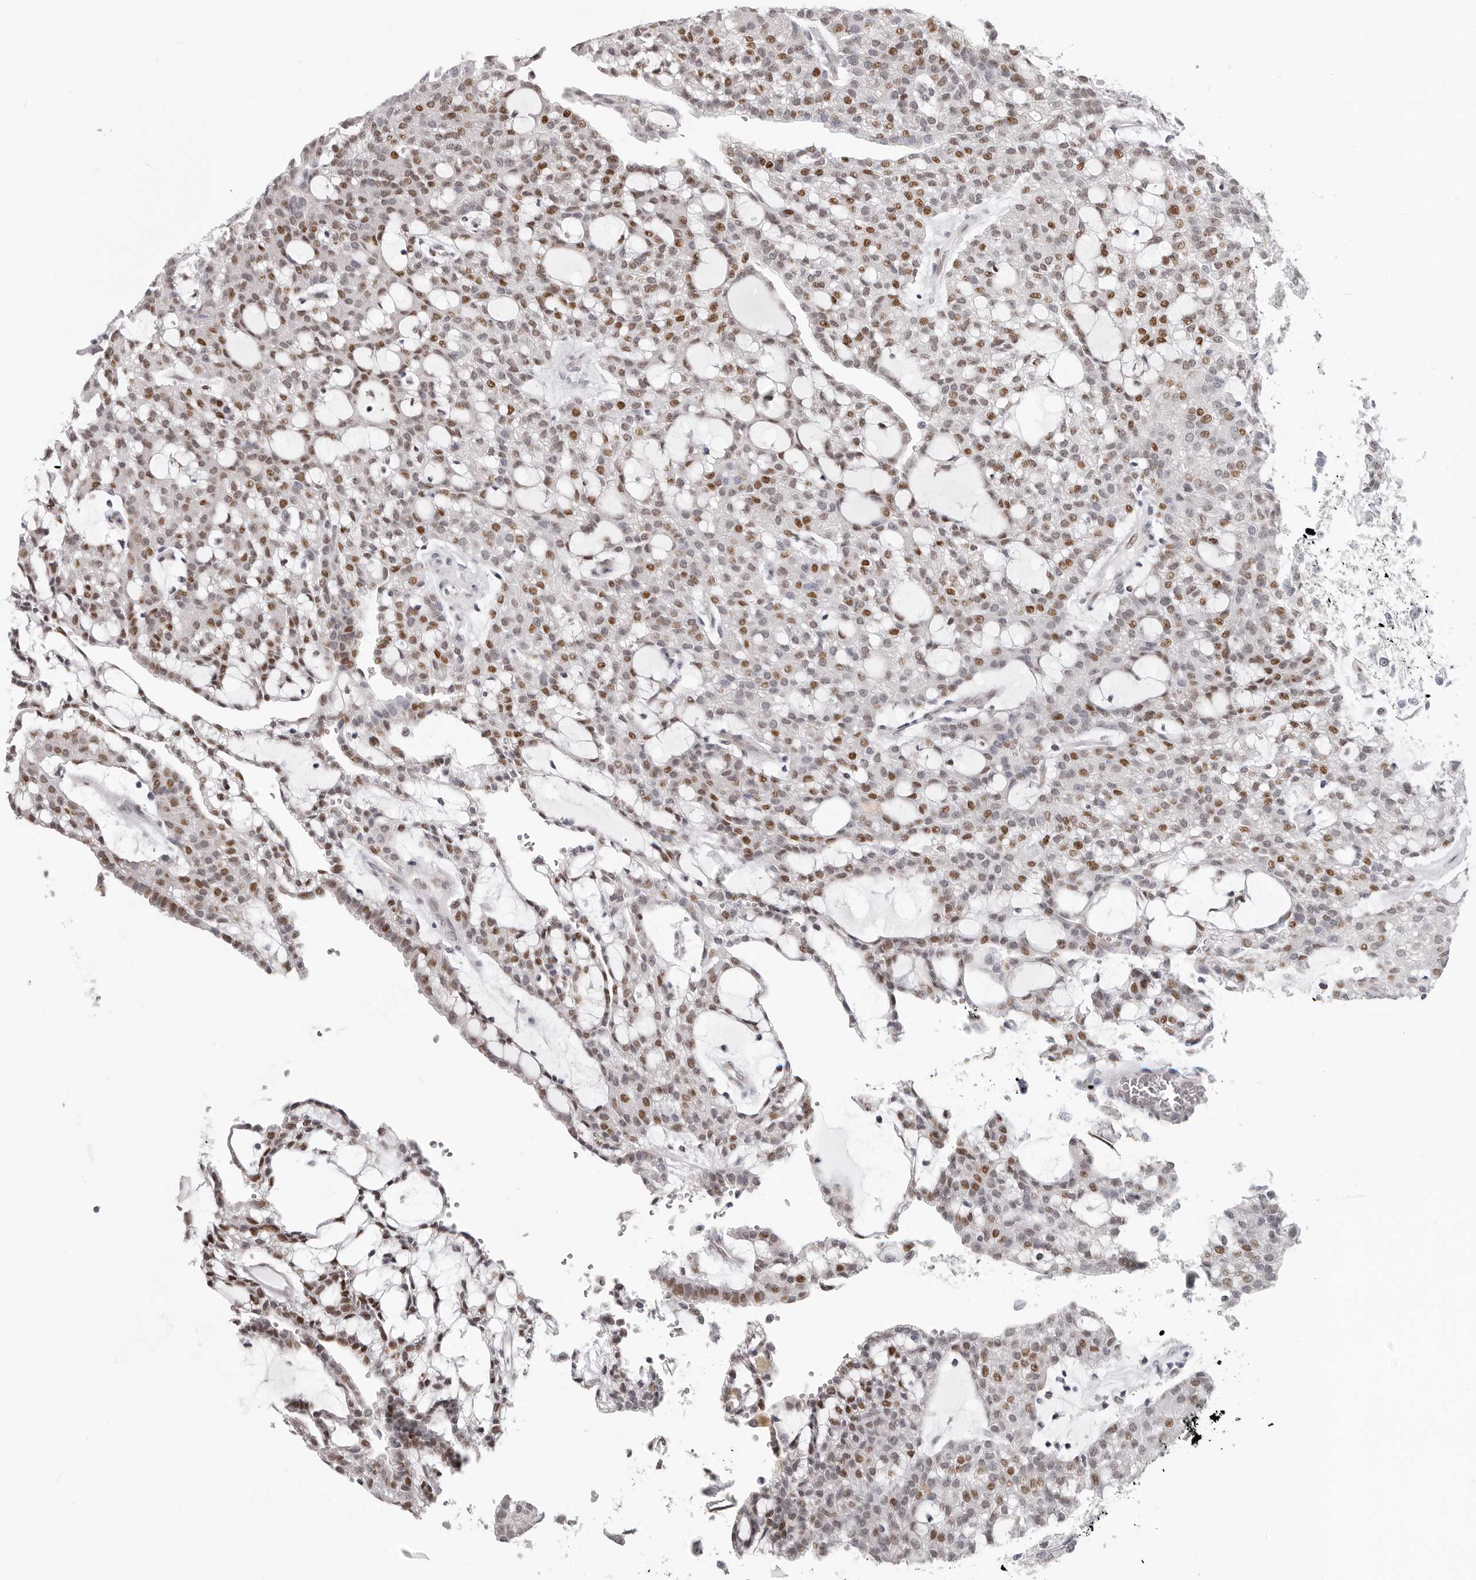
{"staining": {"intensity": "moderate", "quantity": "25%-75%", "location": "nuclear"}, "tissue": "renal cancer", "cell_type": "Tumor cells", "image_type": "cancer", "snomed": [{"axis": "morphology", "description": "Adenocarcinoma, NOS"}, {"axis": "topography", "description": "Kidney"}], "caption": "Renal cancer stained with a protein marker reveals moderate staining in tumor cells.", "gene": "SRP19", "patient": {"sex": "male", "age": 63}}